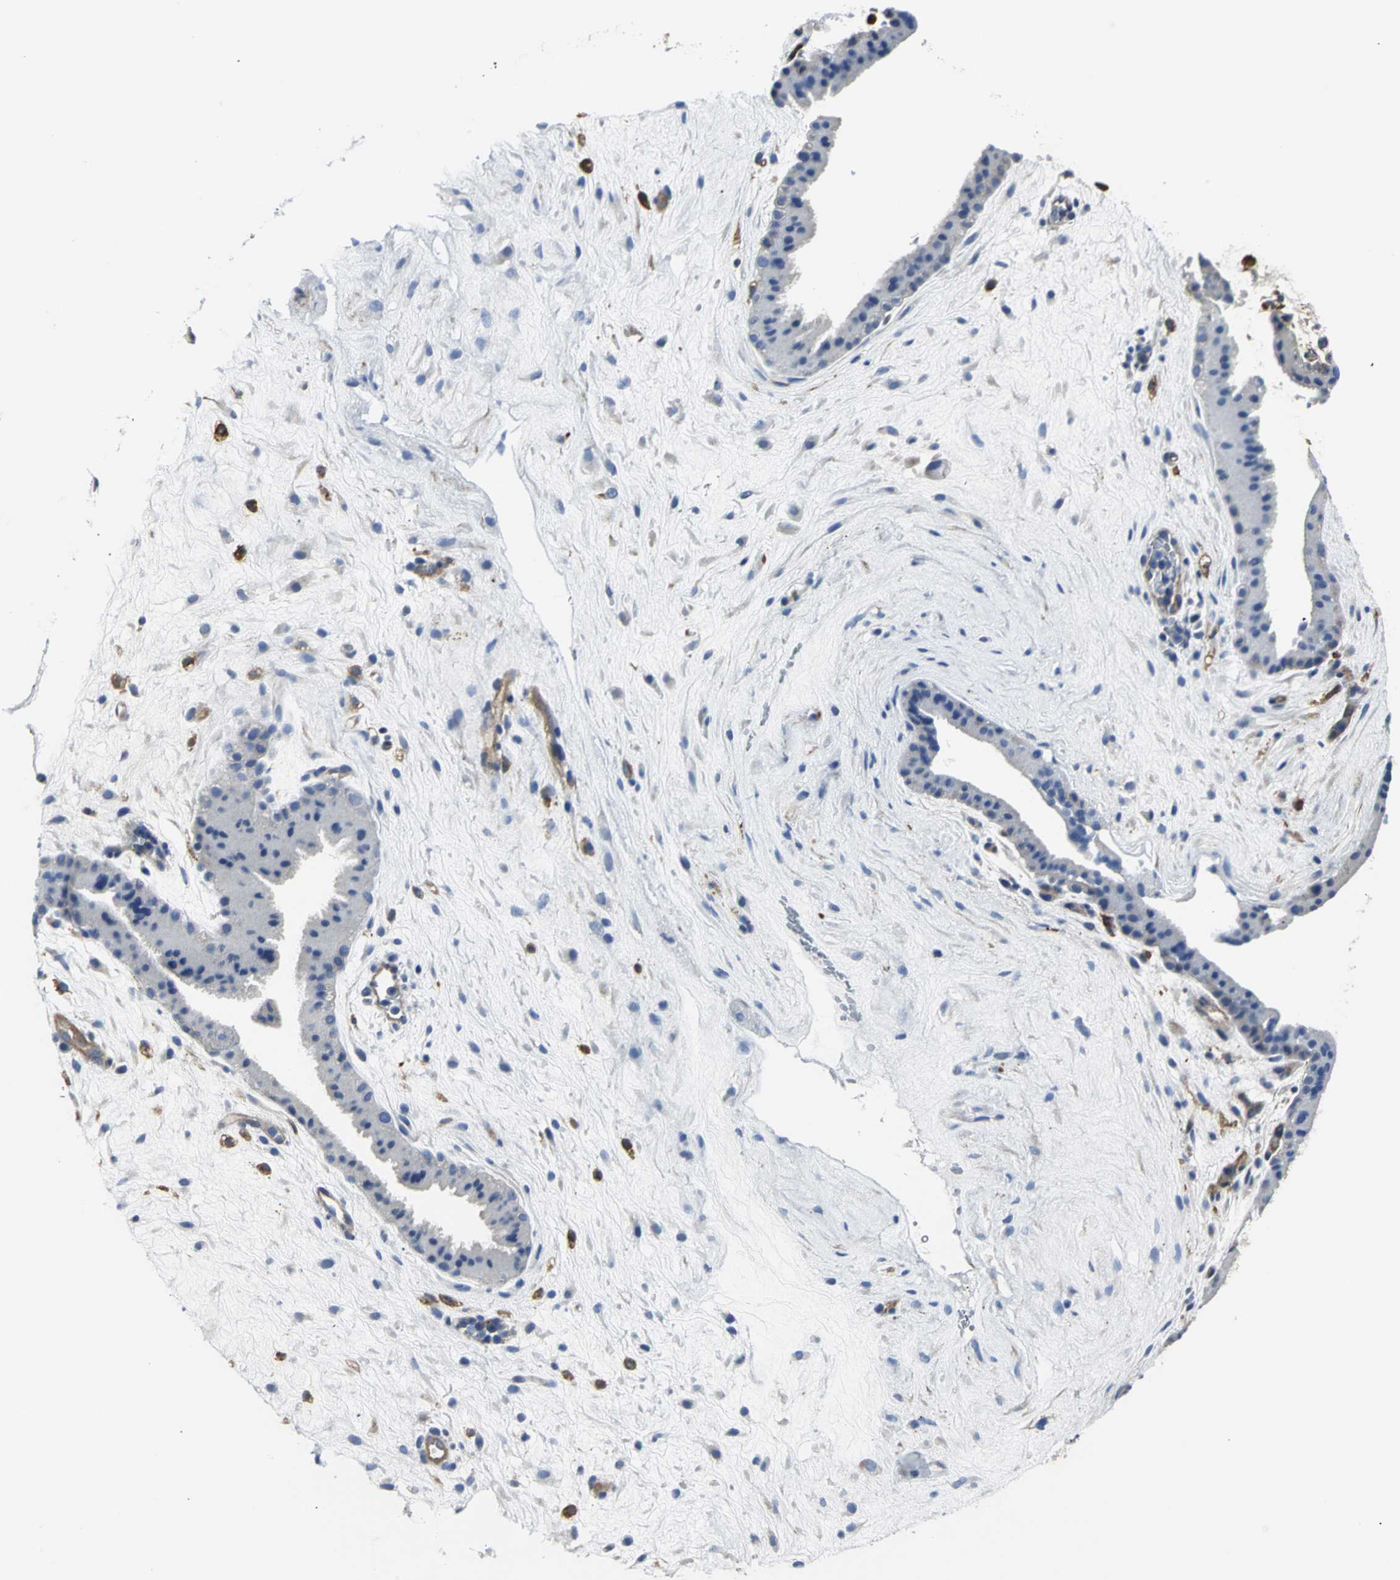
{"staining": {"intensity": "moderate", "quantity": "25%-75%", "location": "cytoplasmic/membranous"}, "tissue": "placenta", "cell_type": "Decidual cells", "image_type": "normal", "snomed": [{"axis": "morphology", "description": "Normal tissue, NOS"}, {"axis": "topography", "description": "Placenta"}], "caption": "About 25%-75% of decidual cells in benign placenta reveal moderate cytoplasmic/membranous protein staining as visualized by brown immunohistochemical staining.", "gene": "CHRNB1", "patient": {"sex": "female", "age": 19}}